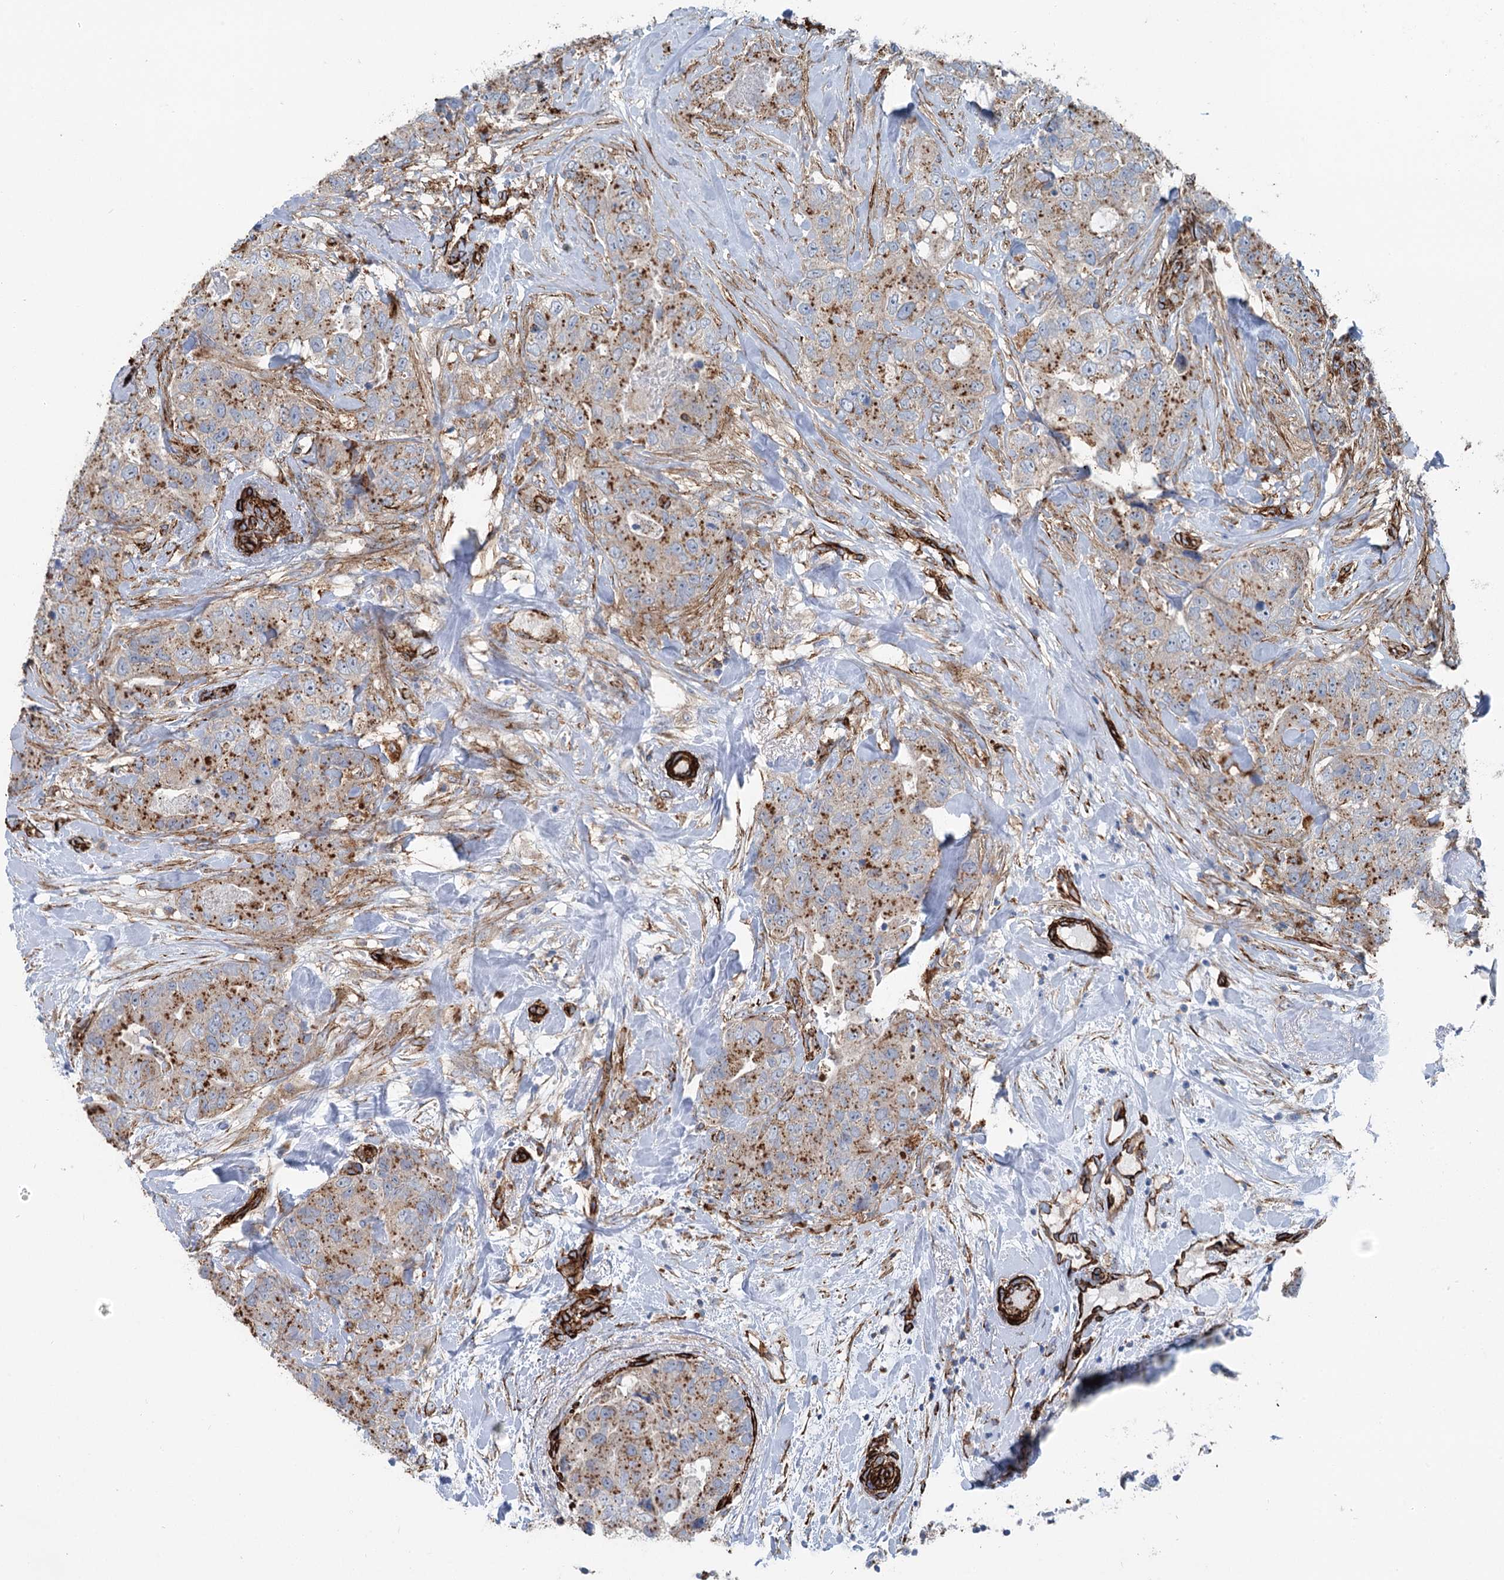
{"staining": {"intensity": "moderate", "quantity": ">75%", "location": "cytoplasmic/membranous"}, "tissue": "breast cancer", "cell_type": "Tumor cells", "image_type": "cancer", "snomed": [{"axis": "morphology", "description": "Duct carcinoma"}, {"axis": "topography", "description": "Breast"}], "caption": "Human infiltrating ductal carcinoma (breast) stained with a brown dye reveals moderate cytoplasmic/membranous positive expression in about >75% of tumor cells.", "gene": "IQSEC1", "patient": {"sex": "female", "age": 62}}